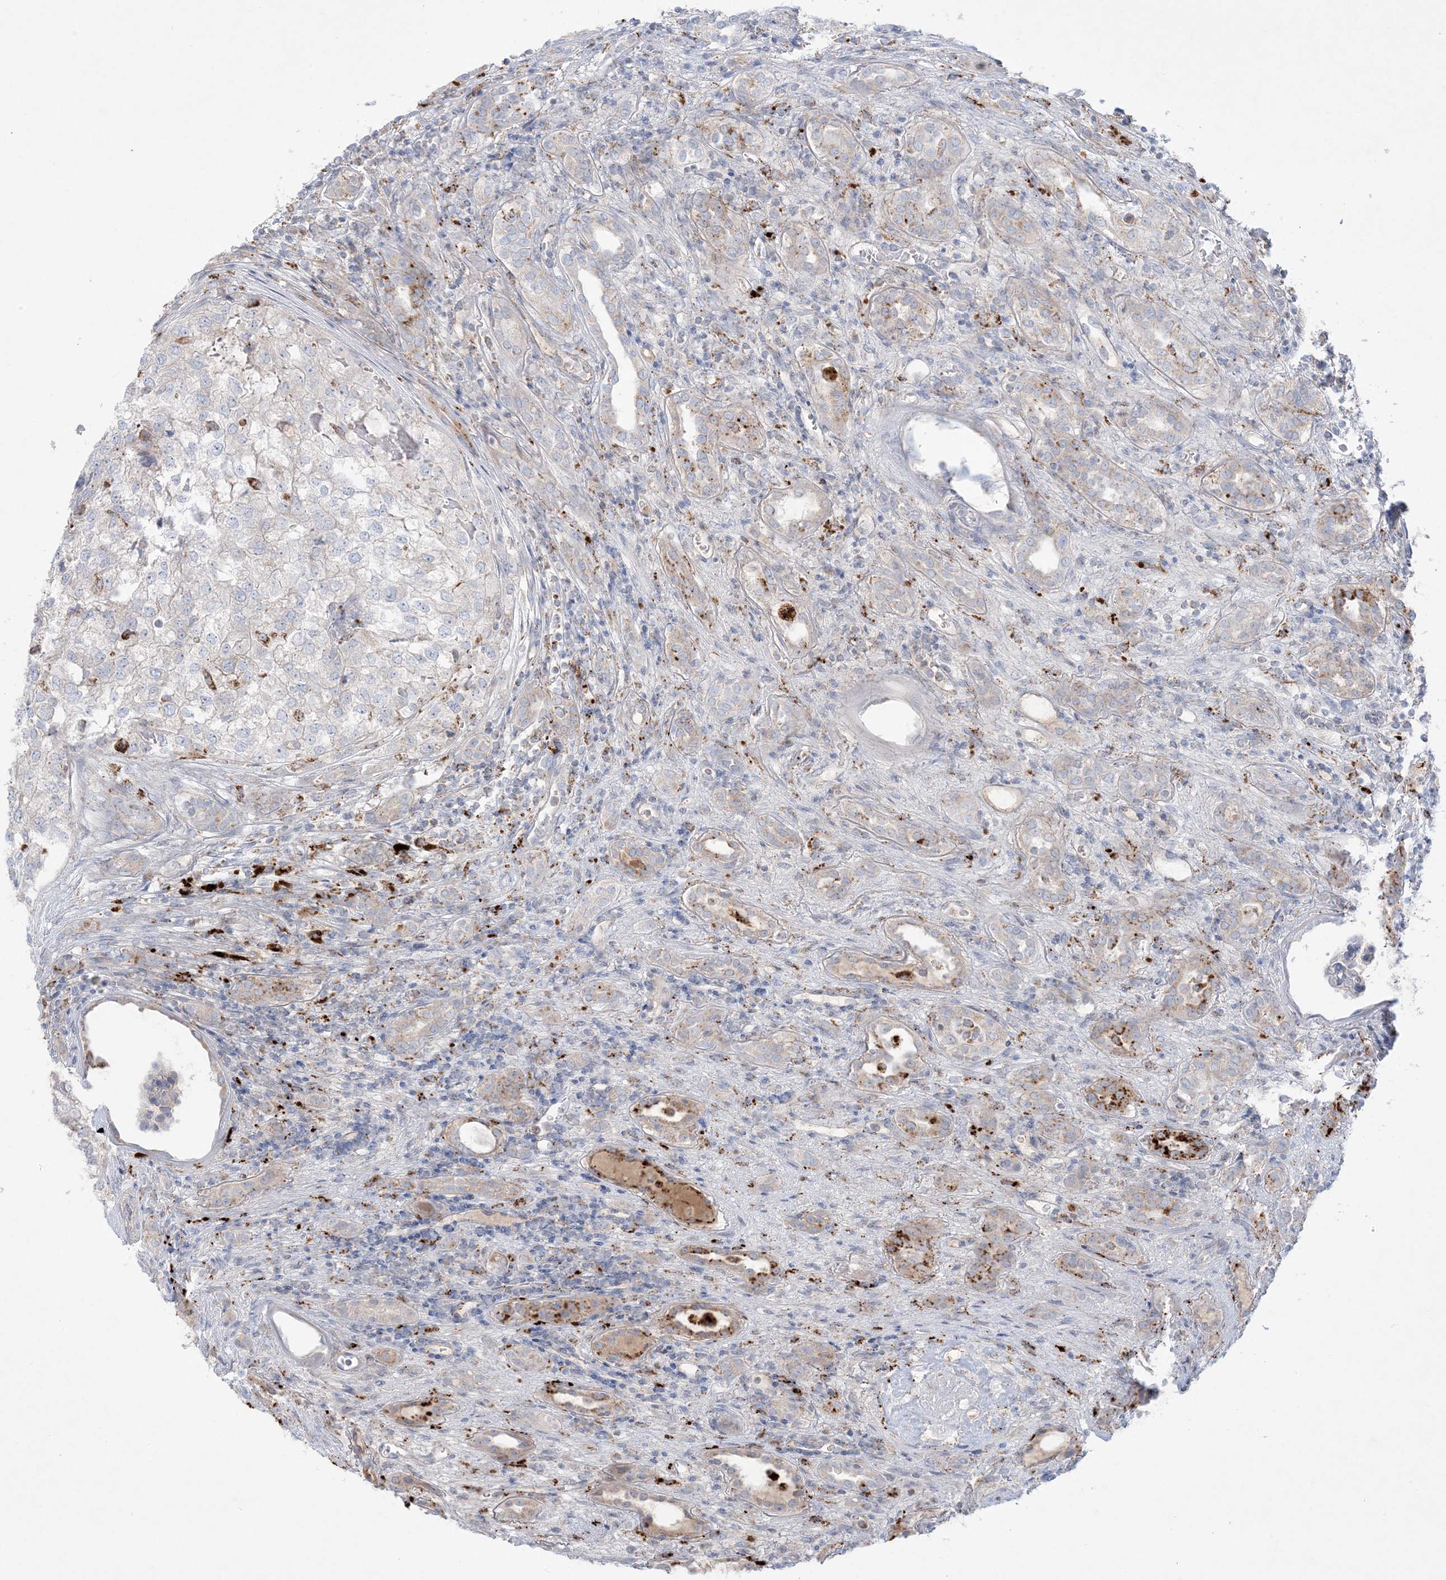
{"staining": {"intensity": "negative", "quantity": "none", "location": "none"}, "tissue": "renal cancer", "cell_type": "Tumor cells", "image_type": "cancer", "snomed": [{"axis": "morphology", "description": "Adenocarcinoma, NOS"}, {"axis": "topography", "description": "Kidney"}], "caption": "The photomicrograph shows no significant staining in tumor cells of renal cancer.", "gene": "KCTD6", "patient": {"sex": "female", "age": 54}}